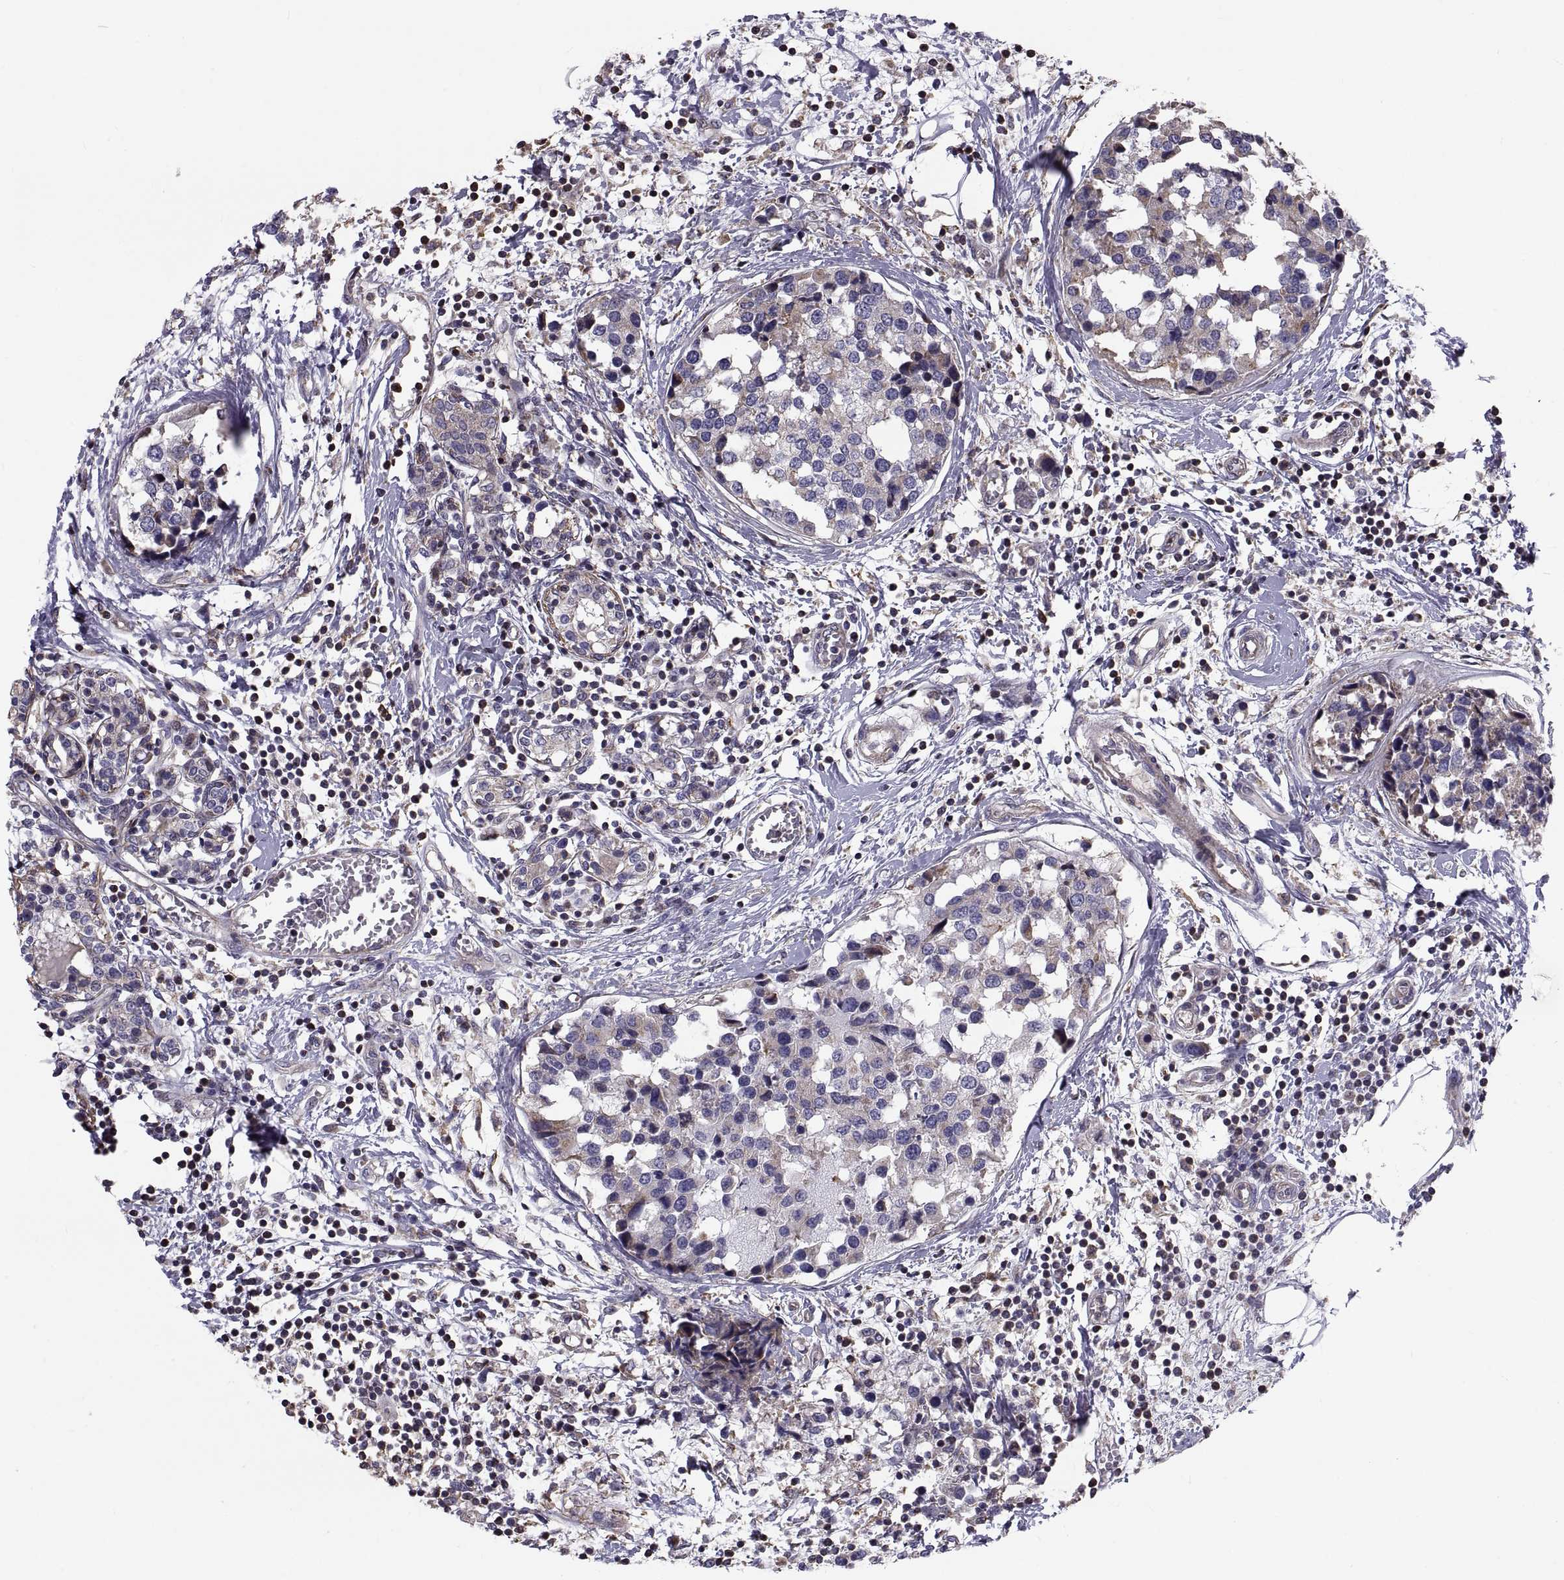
{"staining": {"intensity": "moderate", "quantity": "25%-75%", "location": "cytoplasmic/membranous"}, "tissue": "breast cancer", "cell_type": "Tumor cells", "image_type": "cancer", "snomed": [{"axis": "morphology", "description": "Lobular carcinoma"}, {"axis": "topography", "description": "Breast"}], "caption": "Breast lobular carcinoma stained with a brown dye reveals moderate cytoplasmic/membranous positive expression in about 25%-75% of tumor cells.", "gene": "ANO1", "patient": {"sex": "female", "age": 59}}